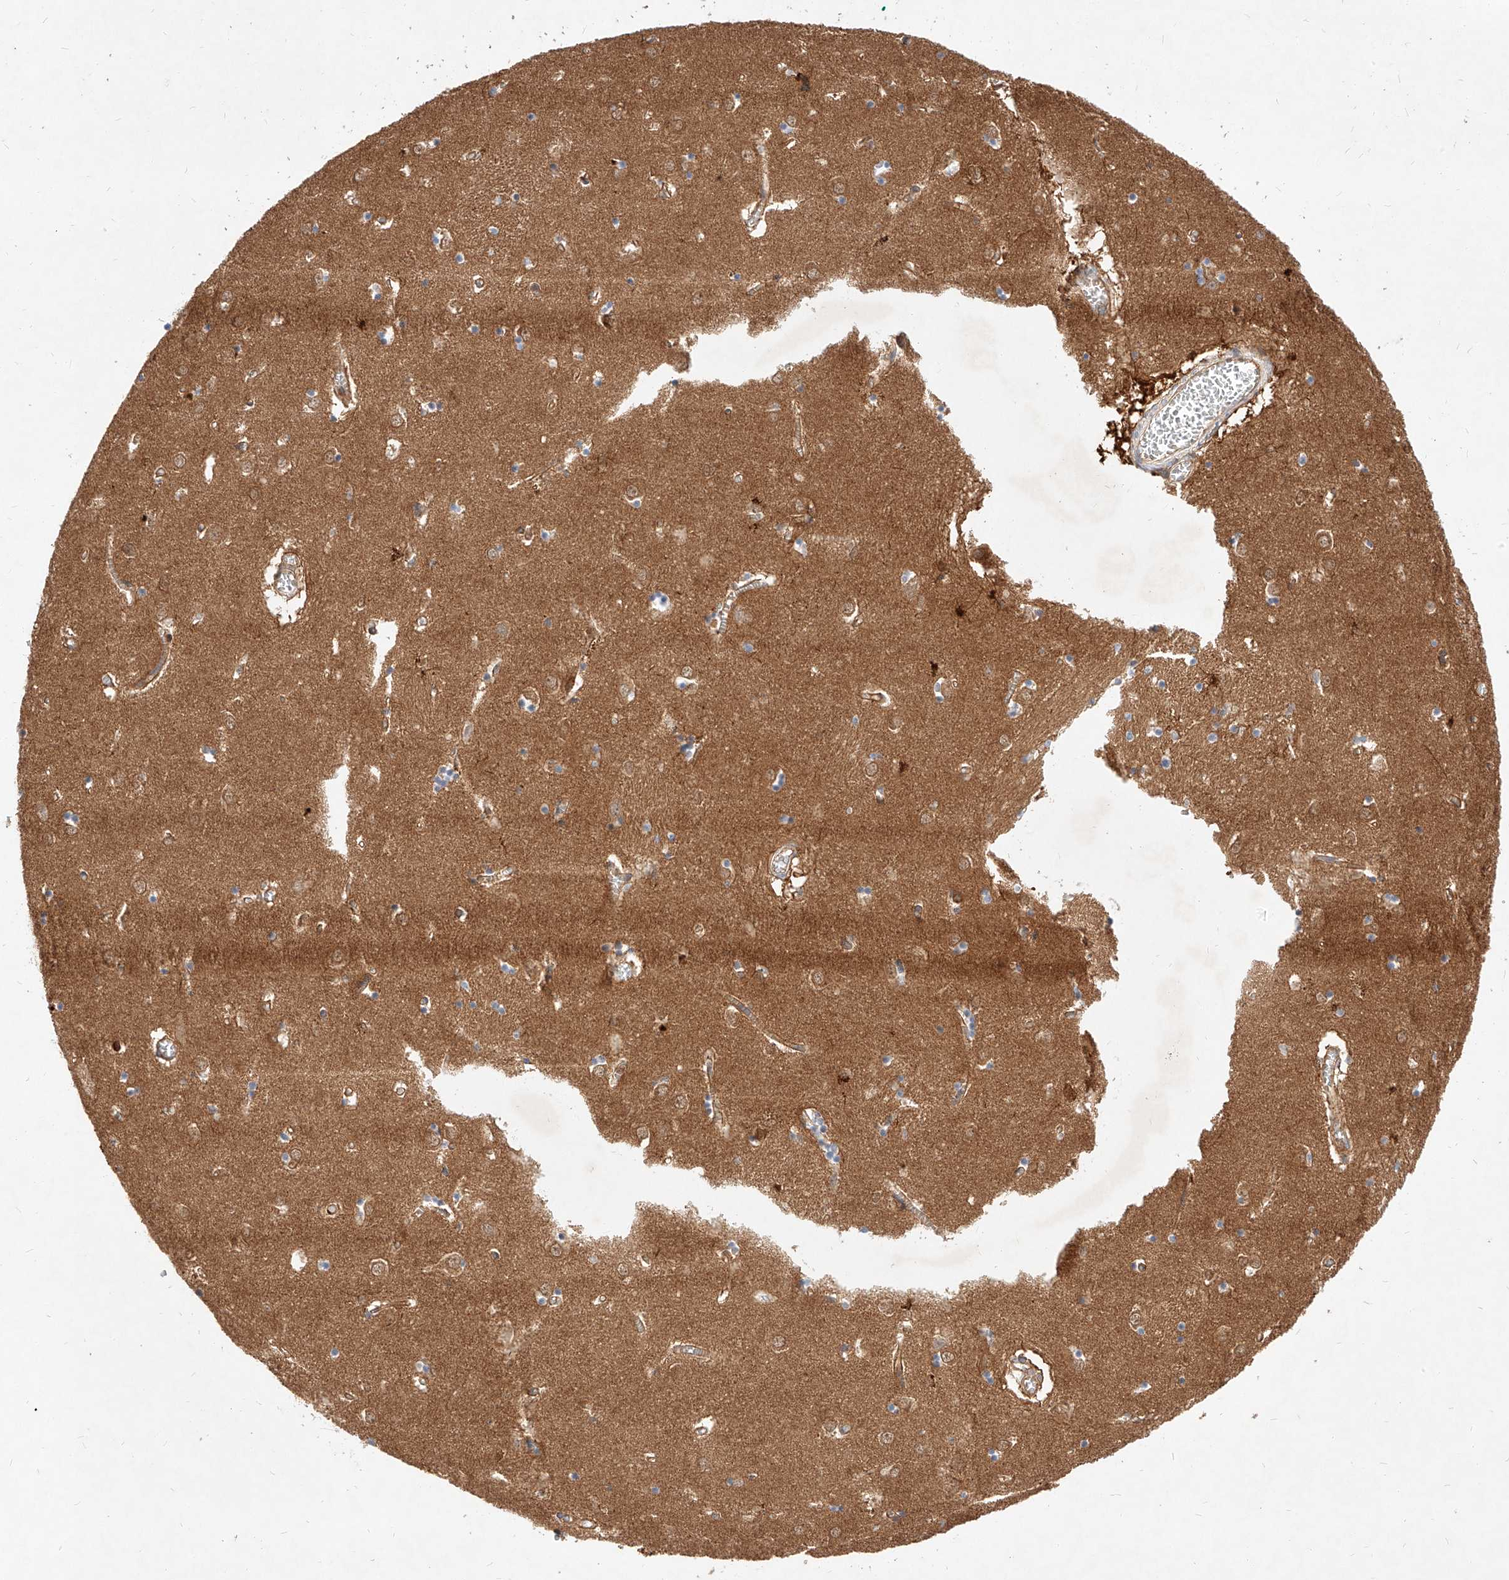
{"staining": {"intensity": "moderate", "quantity": ">75%", "location": "cytoplasmic/membranous"}, "tissue": "caudate", "cell_type": "Glial cells", "image_type": "normal", "snomed": [{"axis": "morphology", "description": "Normal tissue, NOS"}, {"axis": "topography", "description": "Lateral ventricle wall"}], "caption": "Immunohistochemical staining of benign human caudate displays moderate cytoplasmic/membranous protein staining in about >75% of glial cells.", "gene": "NFAM1", "patient": {"sex": "male", "age": 70}}